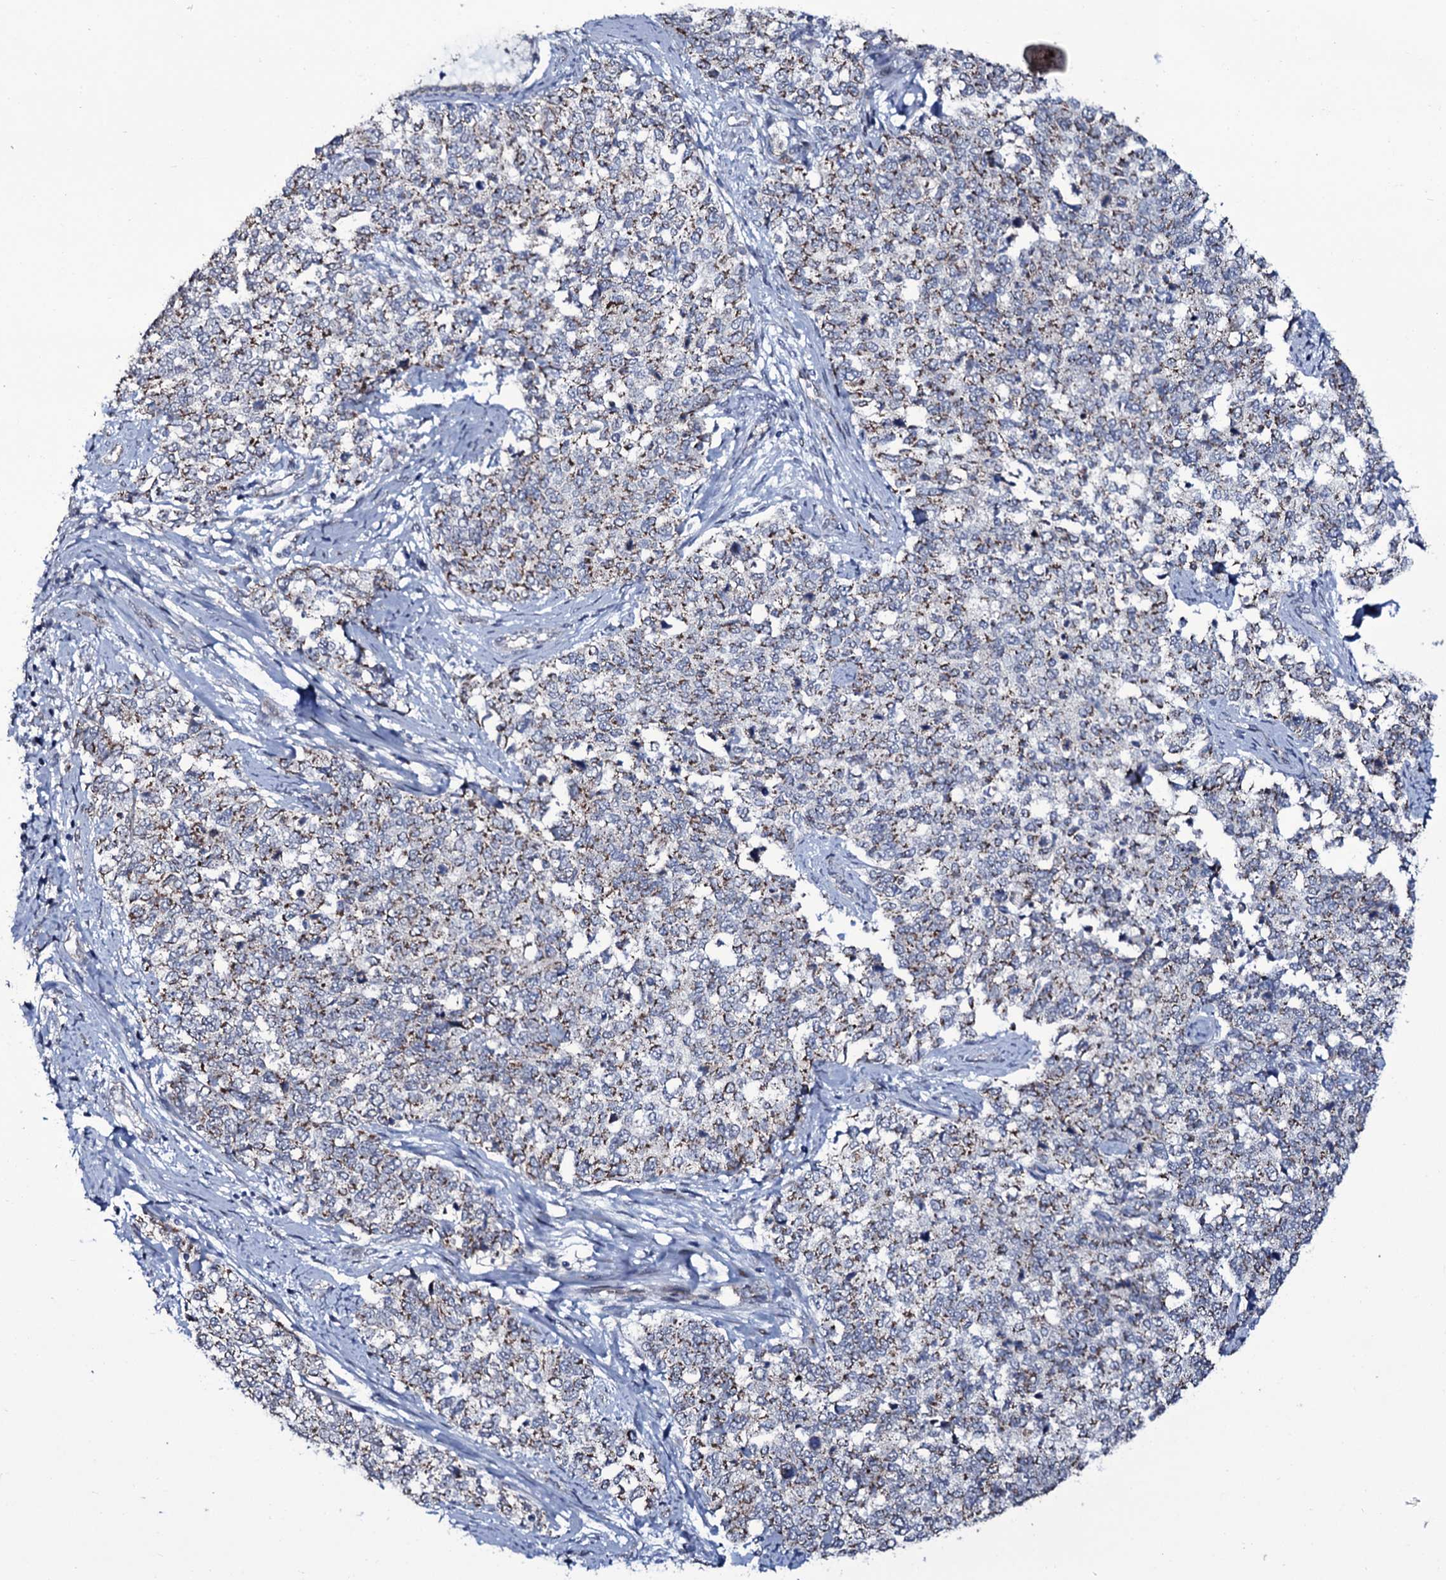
{"staining": {"intensity": "weak", "quantity": "25%-75%", "location": "cytoplasmic/membranous"}, "tissue": "cervical cancer", "cell_type": "Tumor cells", "image_type": "cancer", "snomed": [{"axis": "morphology", "description": "Squamous cell carcinoma, NOS"}, {"axis": "topography", "description": "Cervix"}], "caption": "DAB (3,3'-diaminobenzidine) immunohistochemical staining of squamous cell carcinoma (cervical) reveals weak cytoplasmic/membranous protein staining in approximately 25%-75% of tumor cells. The protein is shown in brown color, while the nuclei are stained blue.", "gene": "WIPF3", "patient": {"sex": "female", "age": 63}}